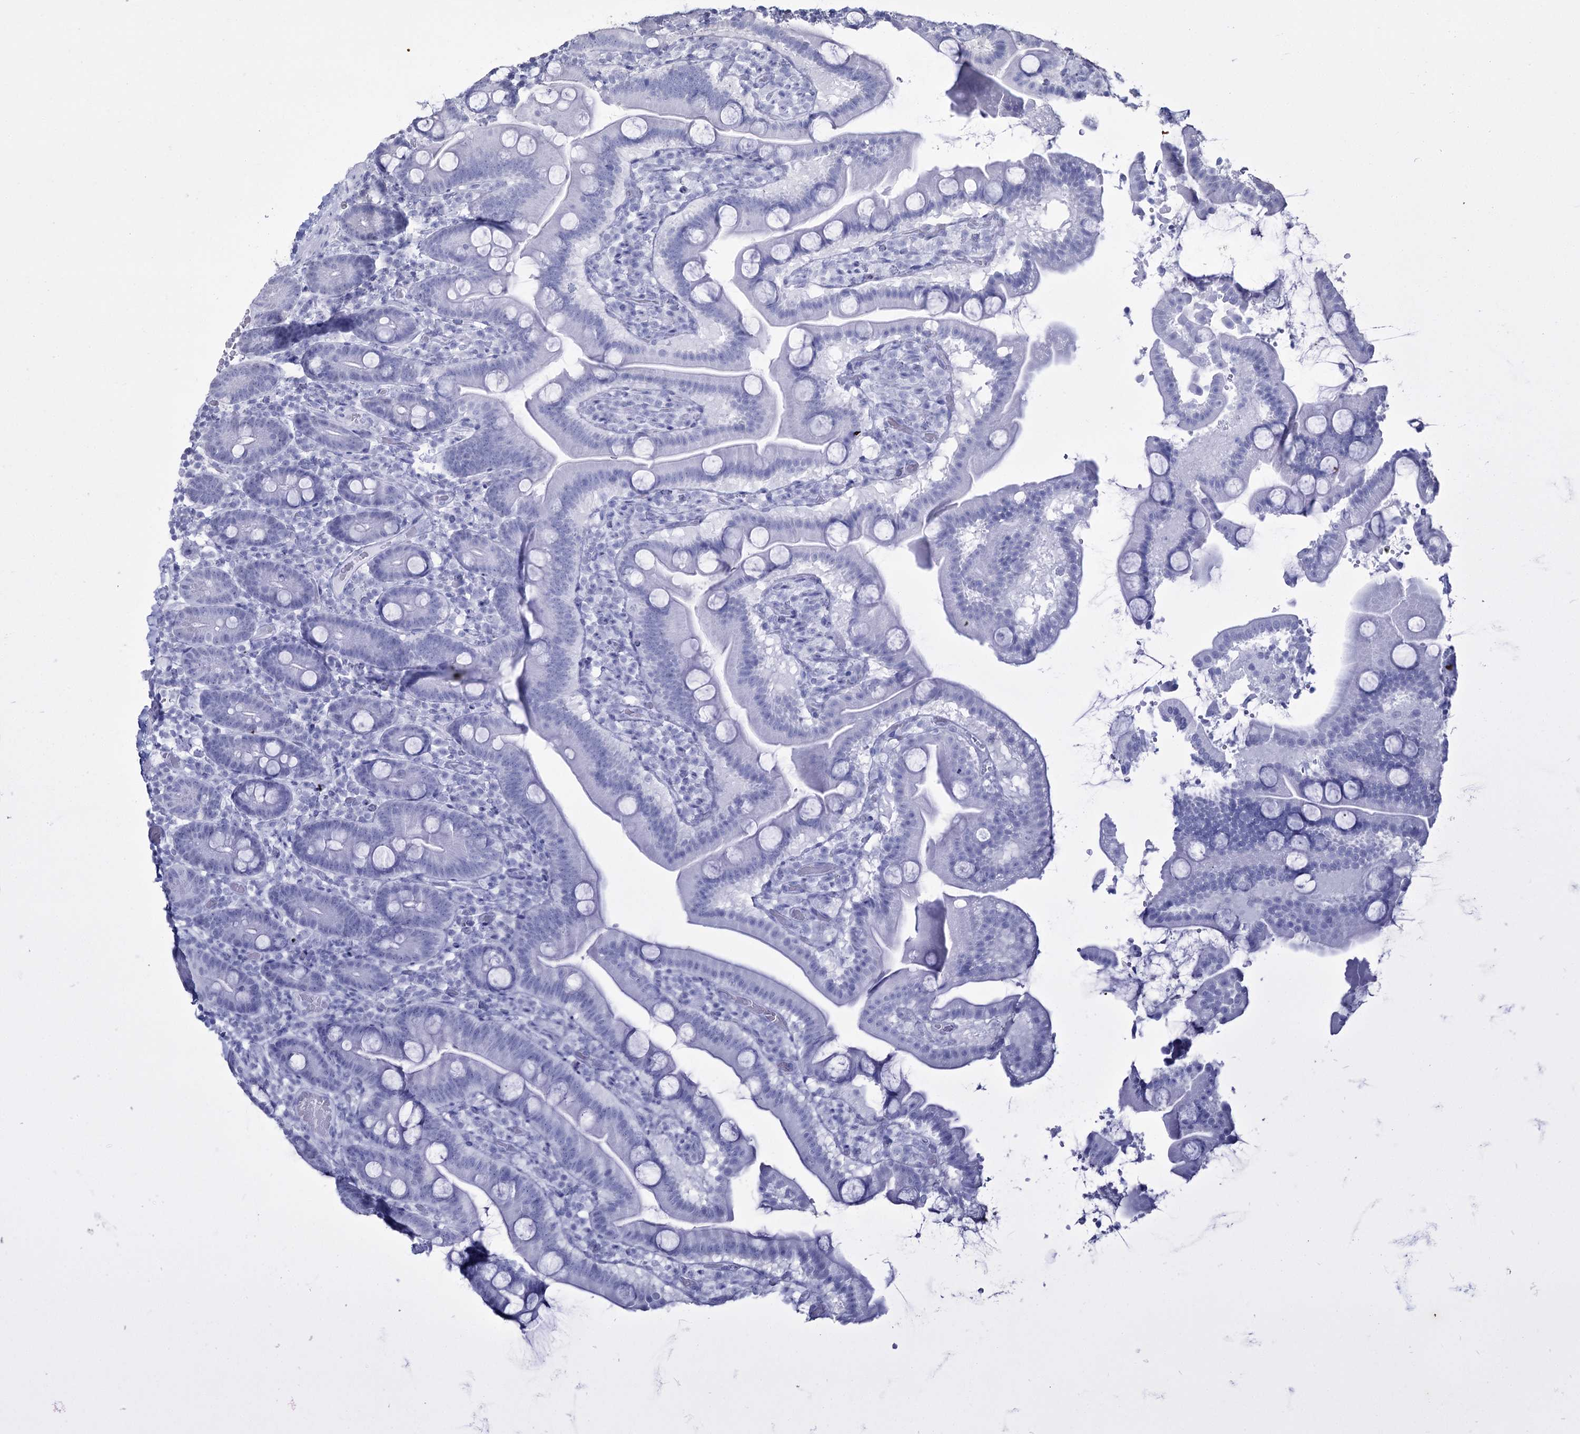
{"staining": {"intensity": "moderate", "quantity": "<25%", "location": "cytoplasmic/membranous,nuclear"}, "tissue": "duodenum", "cell_type": "Glandular cells", "image_type": "normal", "snomed": [{"axis": "morphology", "description": "Normal tissue, NOS"}, {"axis": "topography", "description": "Duodenum"}], "caption": "This histopathology image demonstrates immunohistochemistry staining of benign human duodenum, with low moderate cytoplasmic/membranous,nuclear positivity in approximately <25% of glandular cells.", "gene": "PRC1", "patient": {"sex": "male", "age": 55}}